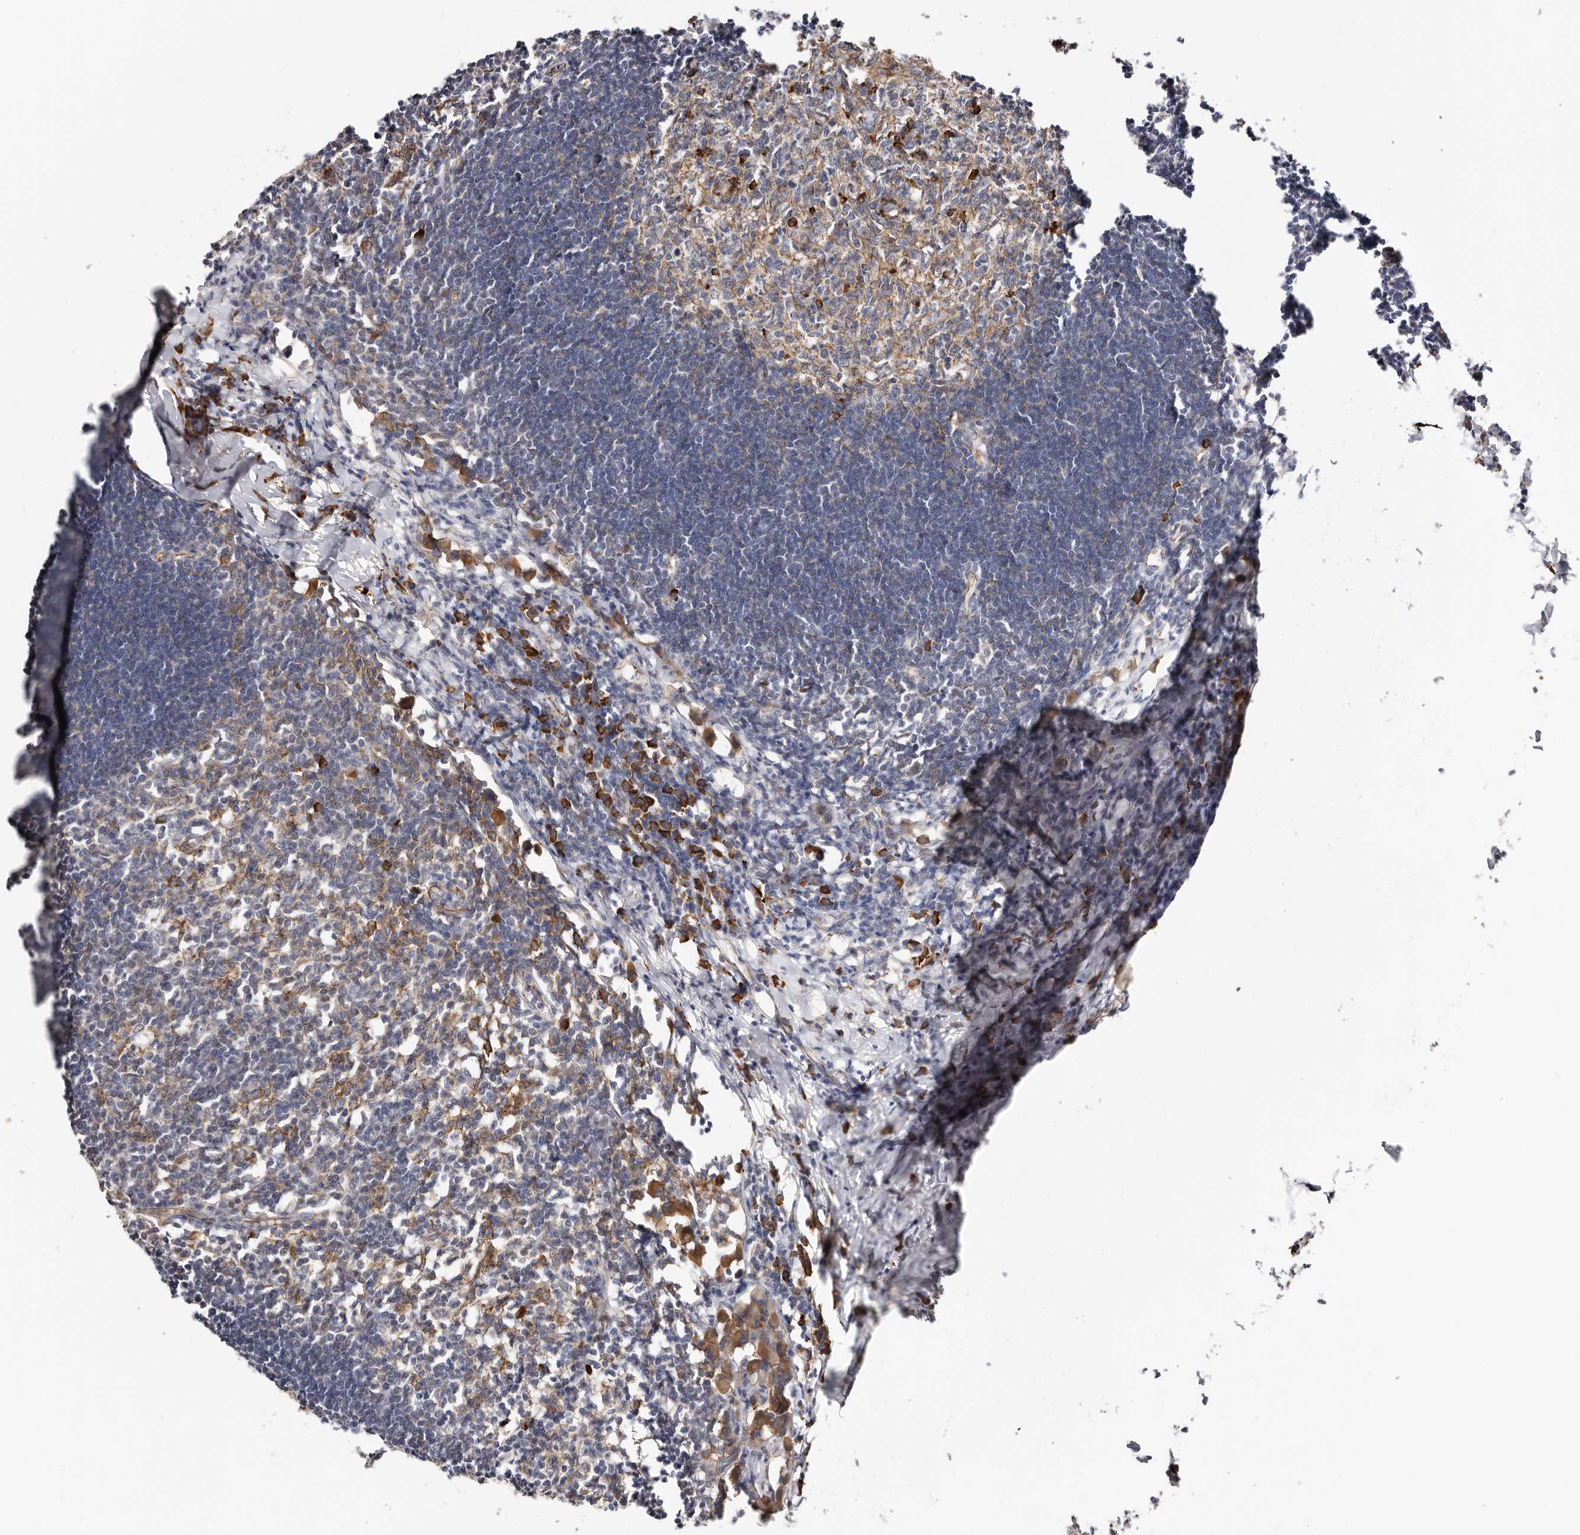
{"staining": {"intensity": "strong", "quantity": "<25%", "location": "cytoplasmic/membranous"}, "tissue": "lymph node", "cell_type": "Germinal center cells", "image_type": "normal", "snomed": [{"axis": "morphology", "description": "Normal tissue, NOS"}, {"axis": "morphology", "description": "Malignant melanoma, Metastatic site"}, {"axis": "topography", "description": "Lymph node"}], "caption": "Protein staining exhibits strong cytoplasmic/membranous expression in about <25% of germinal center cells in normal lymph node. (DAB = brown stain, brightfield microscopy at high magnification).", "gene": "CTNNB1", "patient": {"sex": "male", "age": 41}}